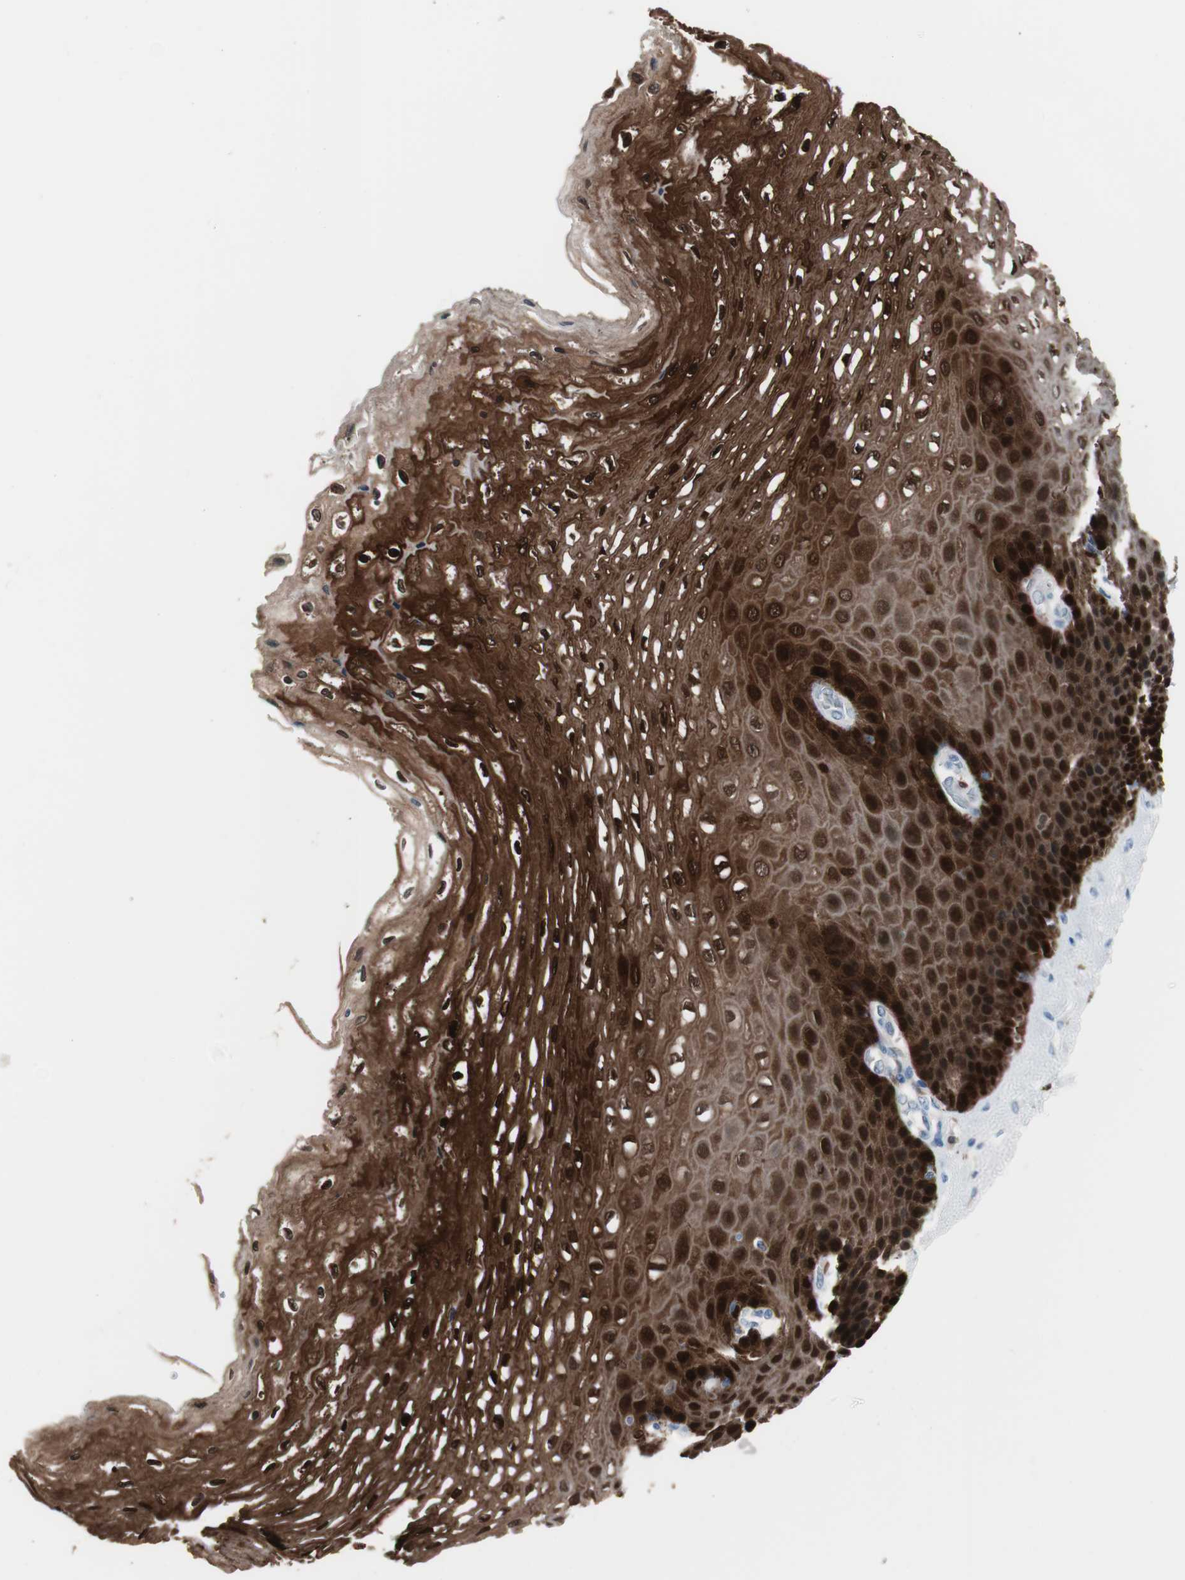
{"staining": {"intensity": "strong", "quantity": ">75%", "location": "cytoplasmic/membranous,nuclear"}, "tissue": "esophagus", "cell_type": "Squamous epithelial cells", "image_type": "normal", "snomed": [{"axis": "morphology", "description": "Normal tissue, NOS"}, {"axis": "topography", "description": "Esophagus"}], "caption": "A high-resolution histopathology image shows IHC staining of benign esophagus, which exhibits strong cytoplasmic/membranous,nuclear expression in about >75% of squamous epithelial cells.", "gene": "IL18", "patient": {"sex": "female", "age": 72}}